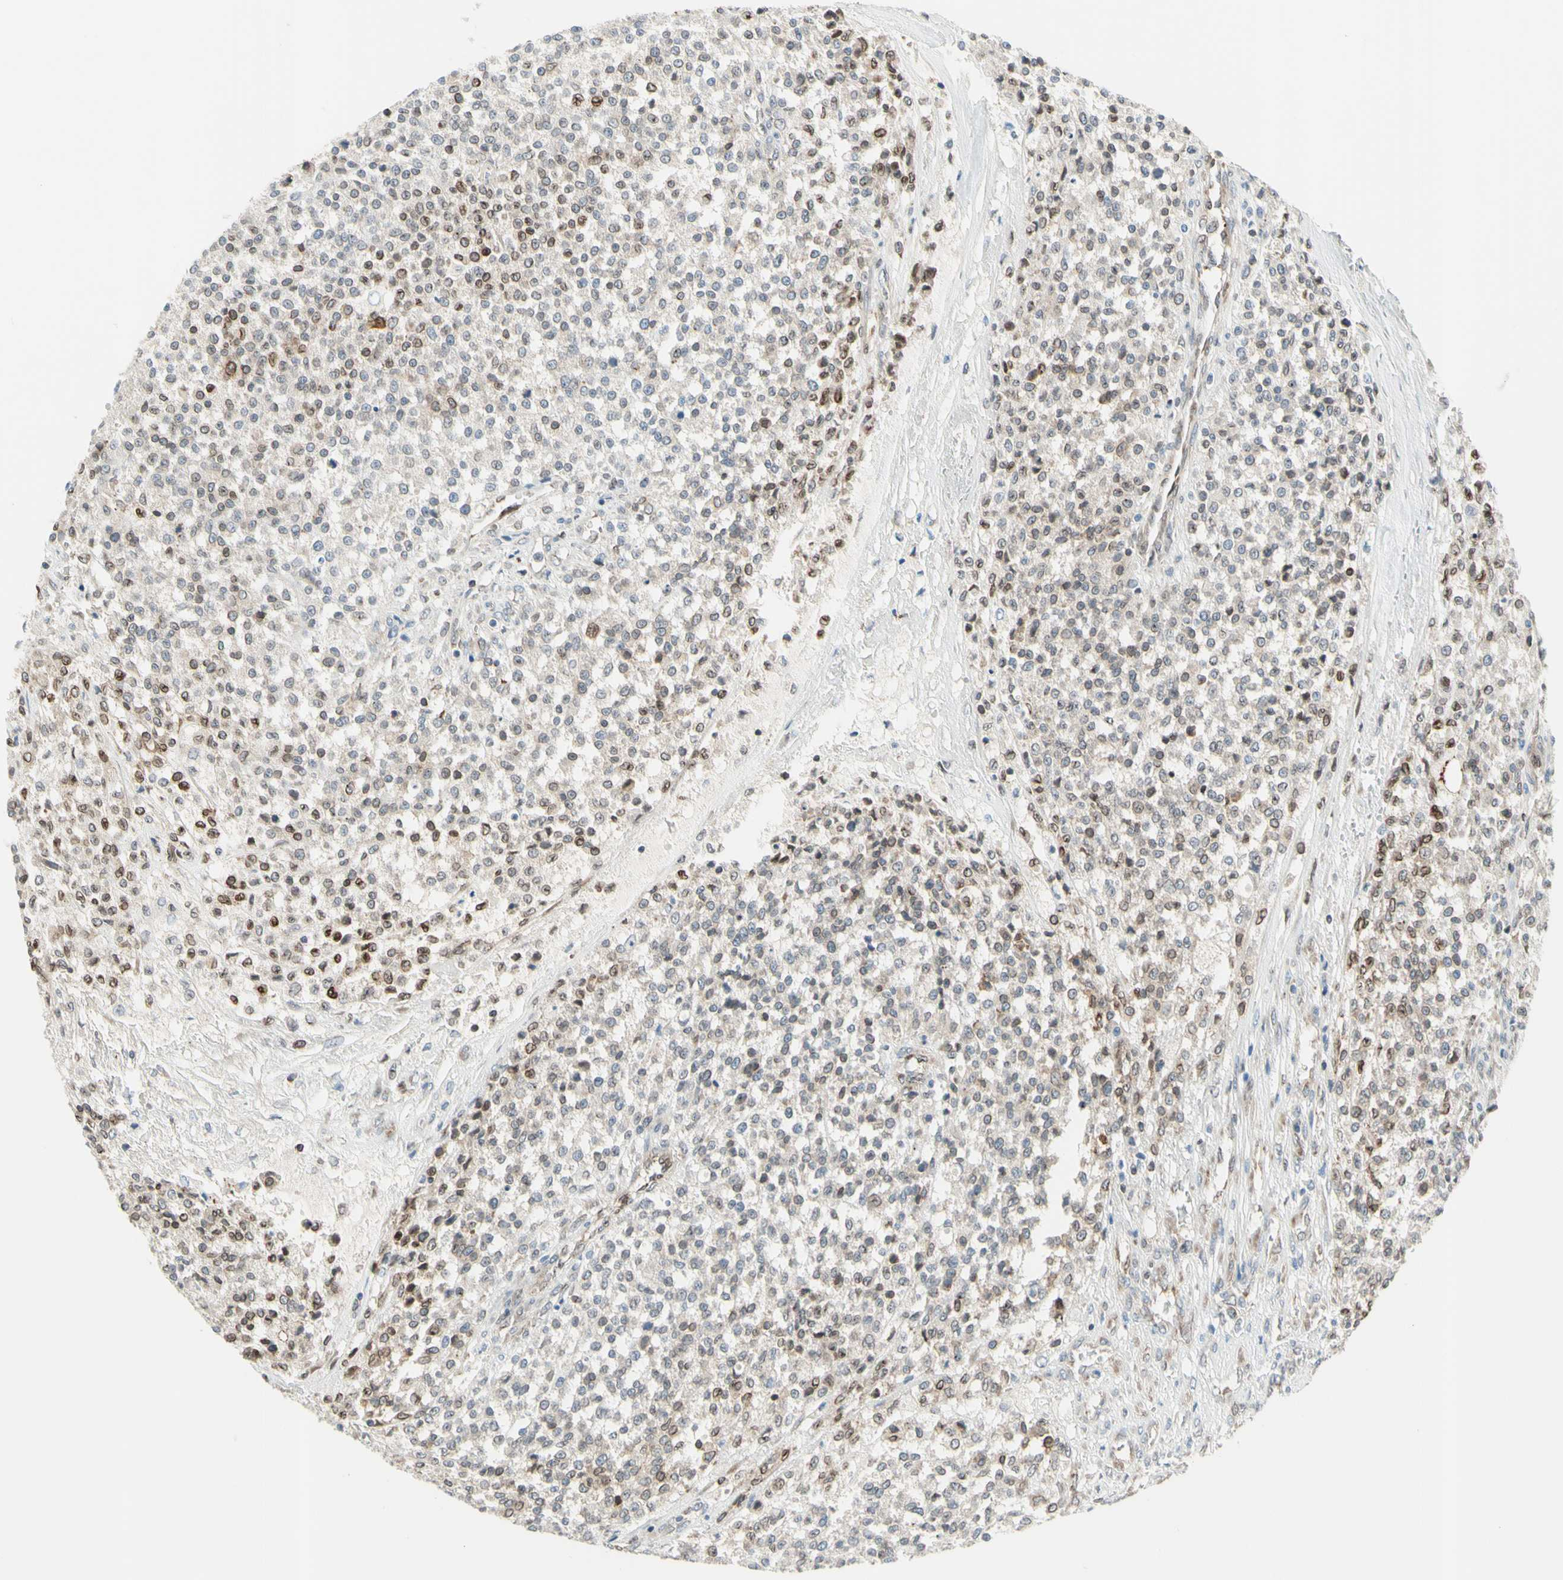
{"staining": {"intensity": "weak", "quantity": "25%-75%", "location": "cytoplasmic/membranous,nuclear"}, "tissue": "testis cancer", "cell_type": "Tumor cells", "image_type": "cancer", "snomed": [{"axis": "morphology", "description": "Seminoma, NOS"}, {"axis": "topography", "description": "Testis"}], "caption": "This is an image of immunohistochemistry (IHC) staining of seminoma (testis), which shows weak expression in the cytoplasmic/membranous and nuclear of tumor cells.", "gene": "TRAF2", "patient": {"sex": "male", "age": 59}}